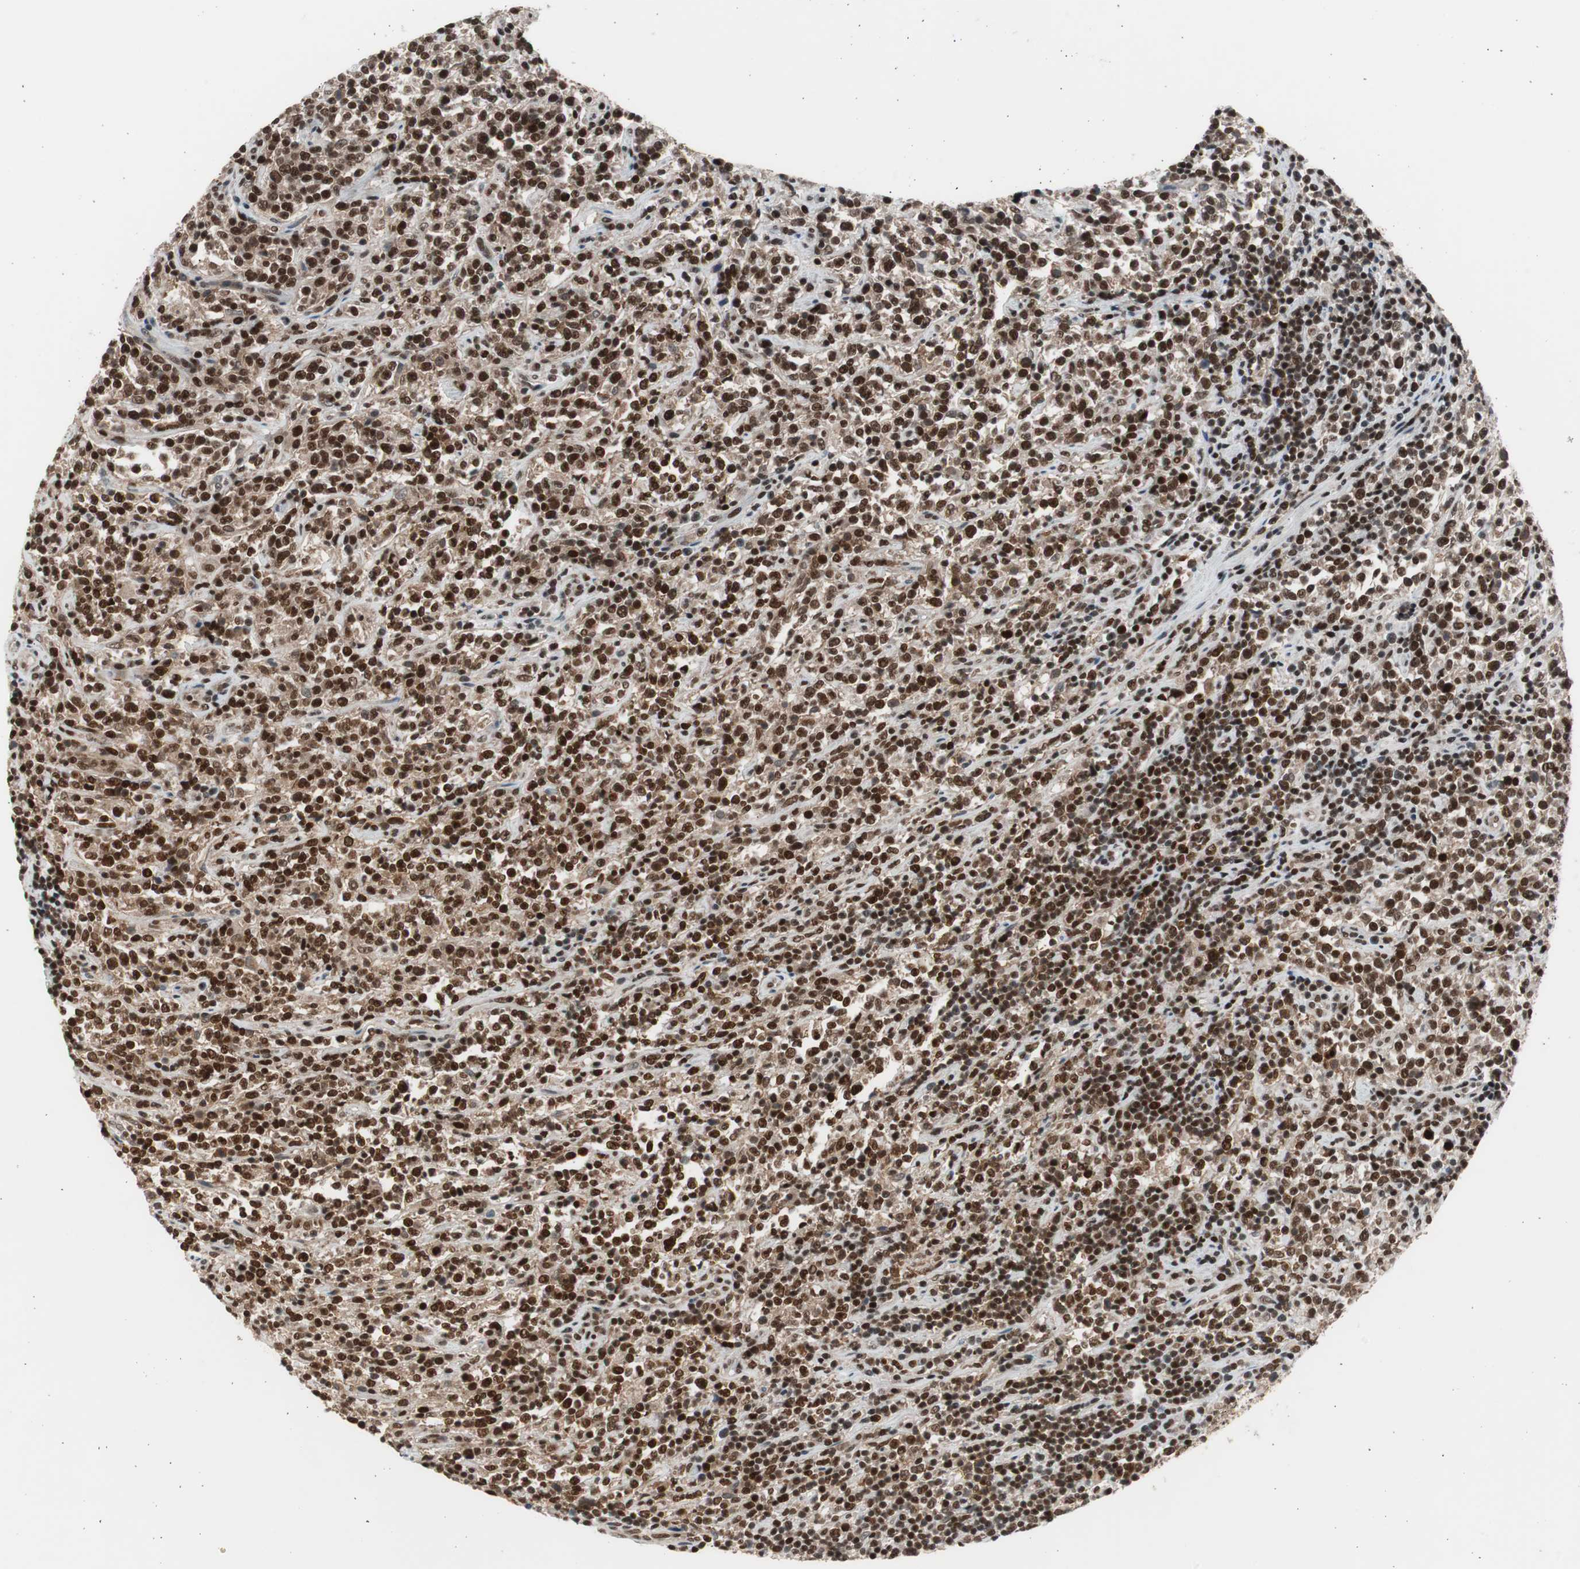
{"staining": {"intensity": "strong", "quantity": ">75%", "location": "nuclear"}, "tissue": "lymphoma", "cell_type": "Tumor cells", "image_type": "cancer", "snomed": [{"axis": "morphology", "description": "Malignant lymphoma, non-Hodgkin's type, High grade"}, {"axis": "topography", "description": "Soft tissue"}], "caption": "Lymphoma tissue exhibits strong nuclear positivity in about >75% of tumor cells", "gene": "RPA1", "patient": {"sex": "male", "age": 18}}